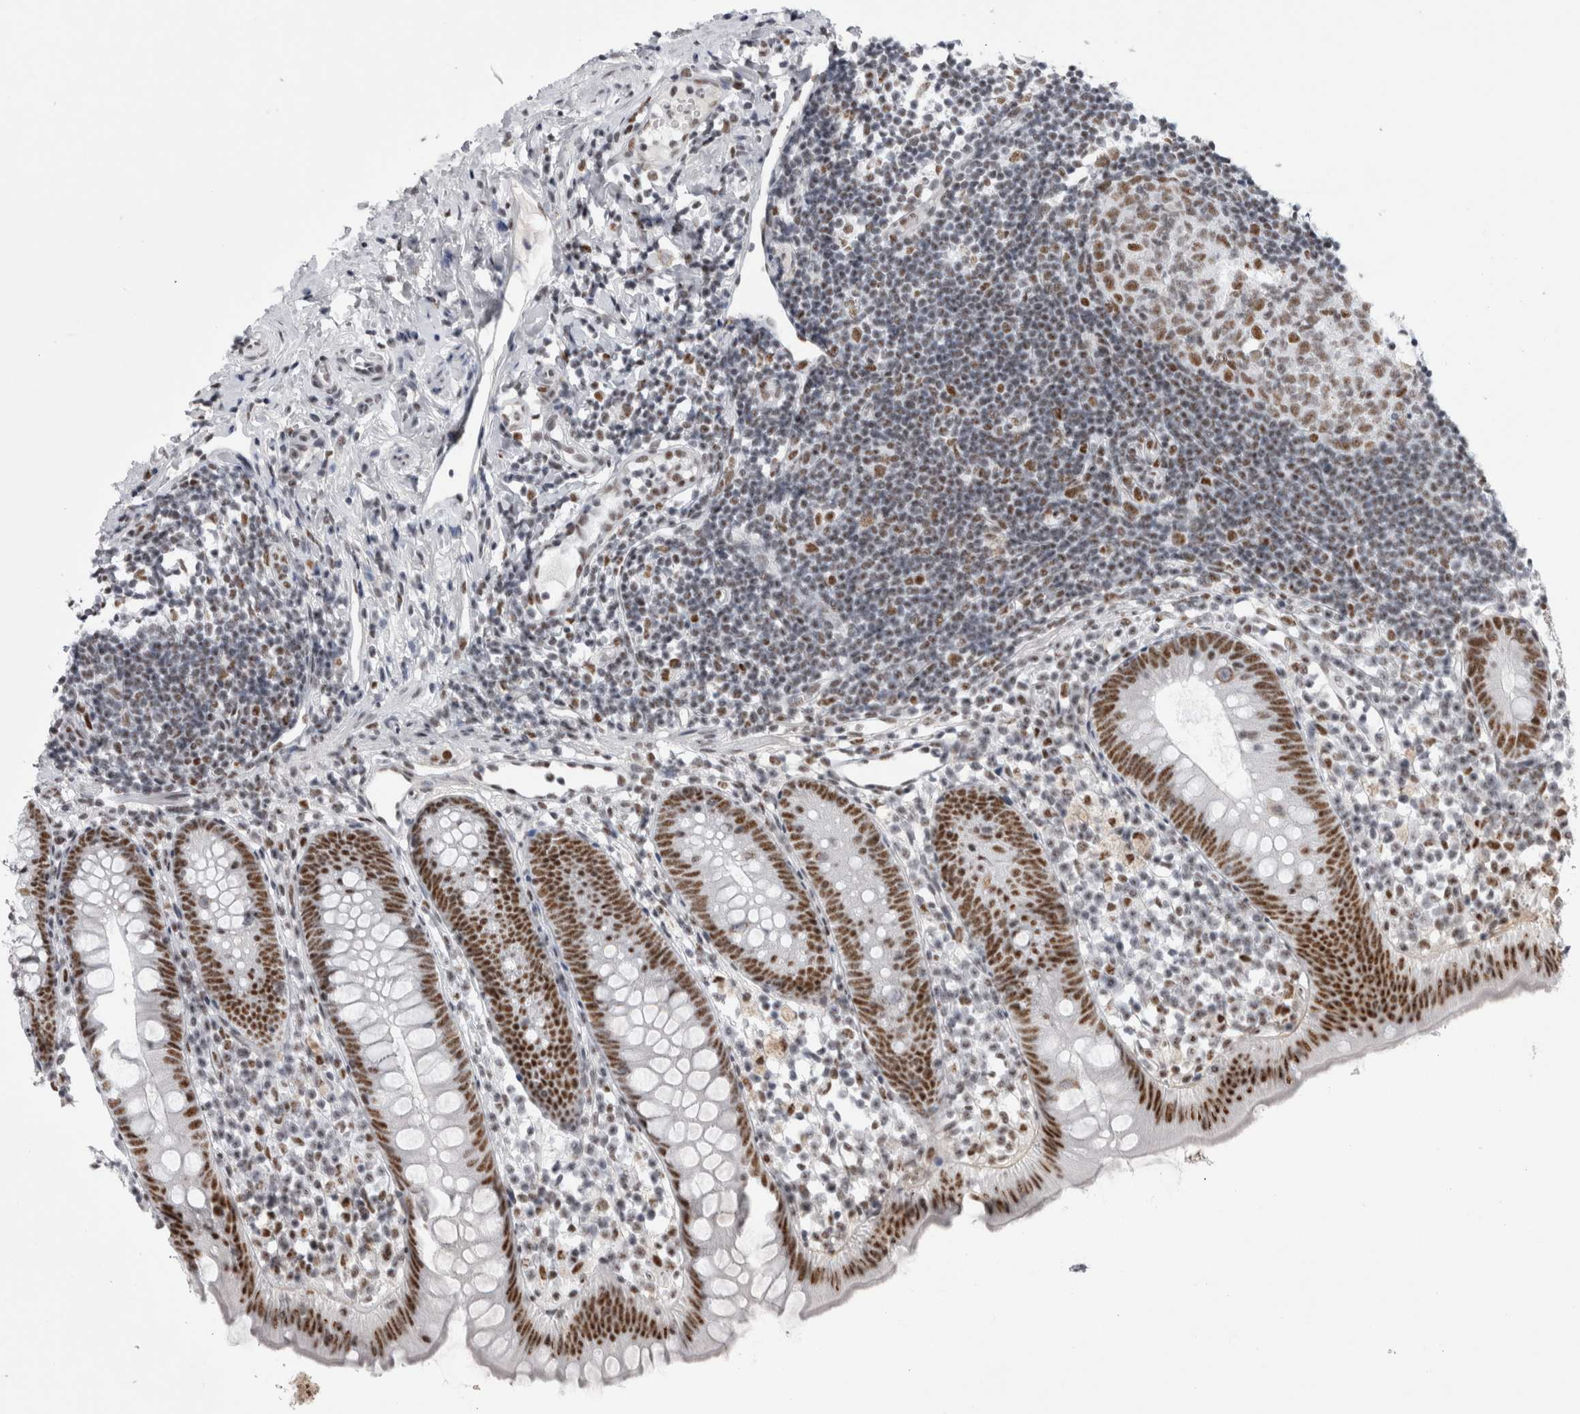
{"staining": {"intensity": "strong", "quantity": ">75%", "location": "nuclear"}, "tissue": "appendix", "cell_type": "Glandular cells", "image_type": "normal", "snomed": [{"axis": "morphology", "description": "Normal tissue, NOS"}, {"axis": "topography", "description": "Appendix"}], "caption": "A high-resolution micrograph shows immunohistochemistry (IHC) staining of unremarkable appendix, which reveals strong nuclear expression in about >75% of glandular cells.", "gene": "API5", "patient": {"sex": "female", "age": 20}}